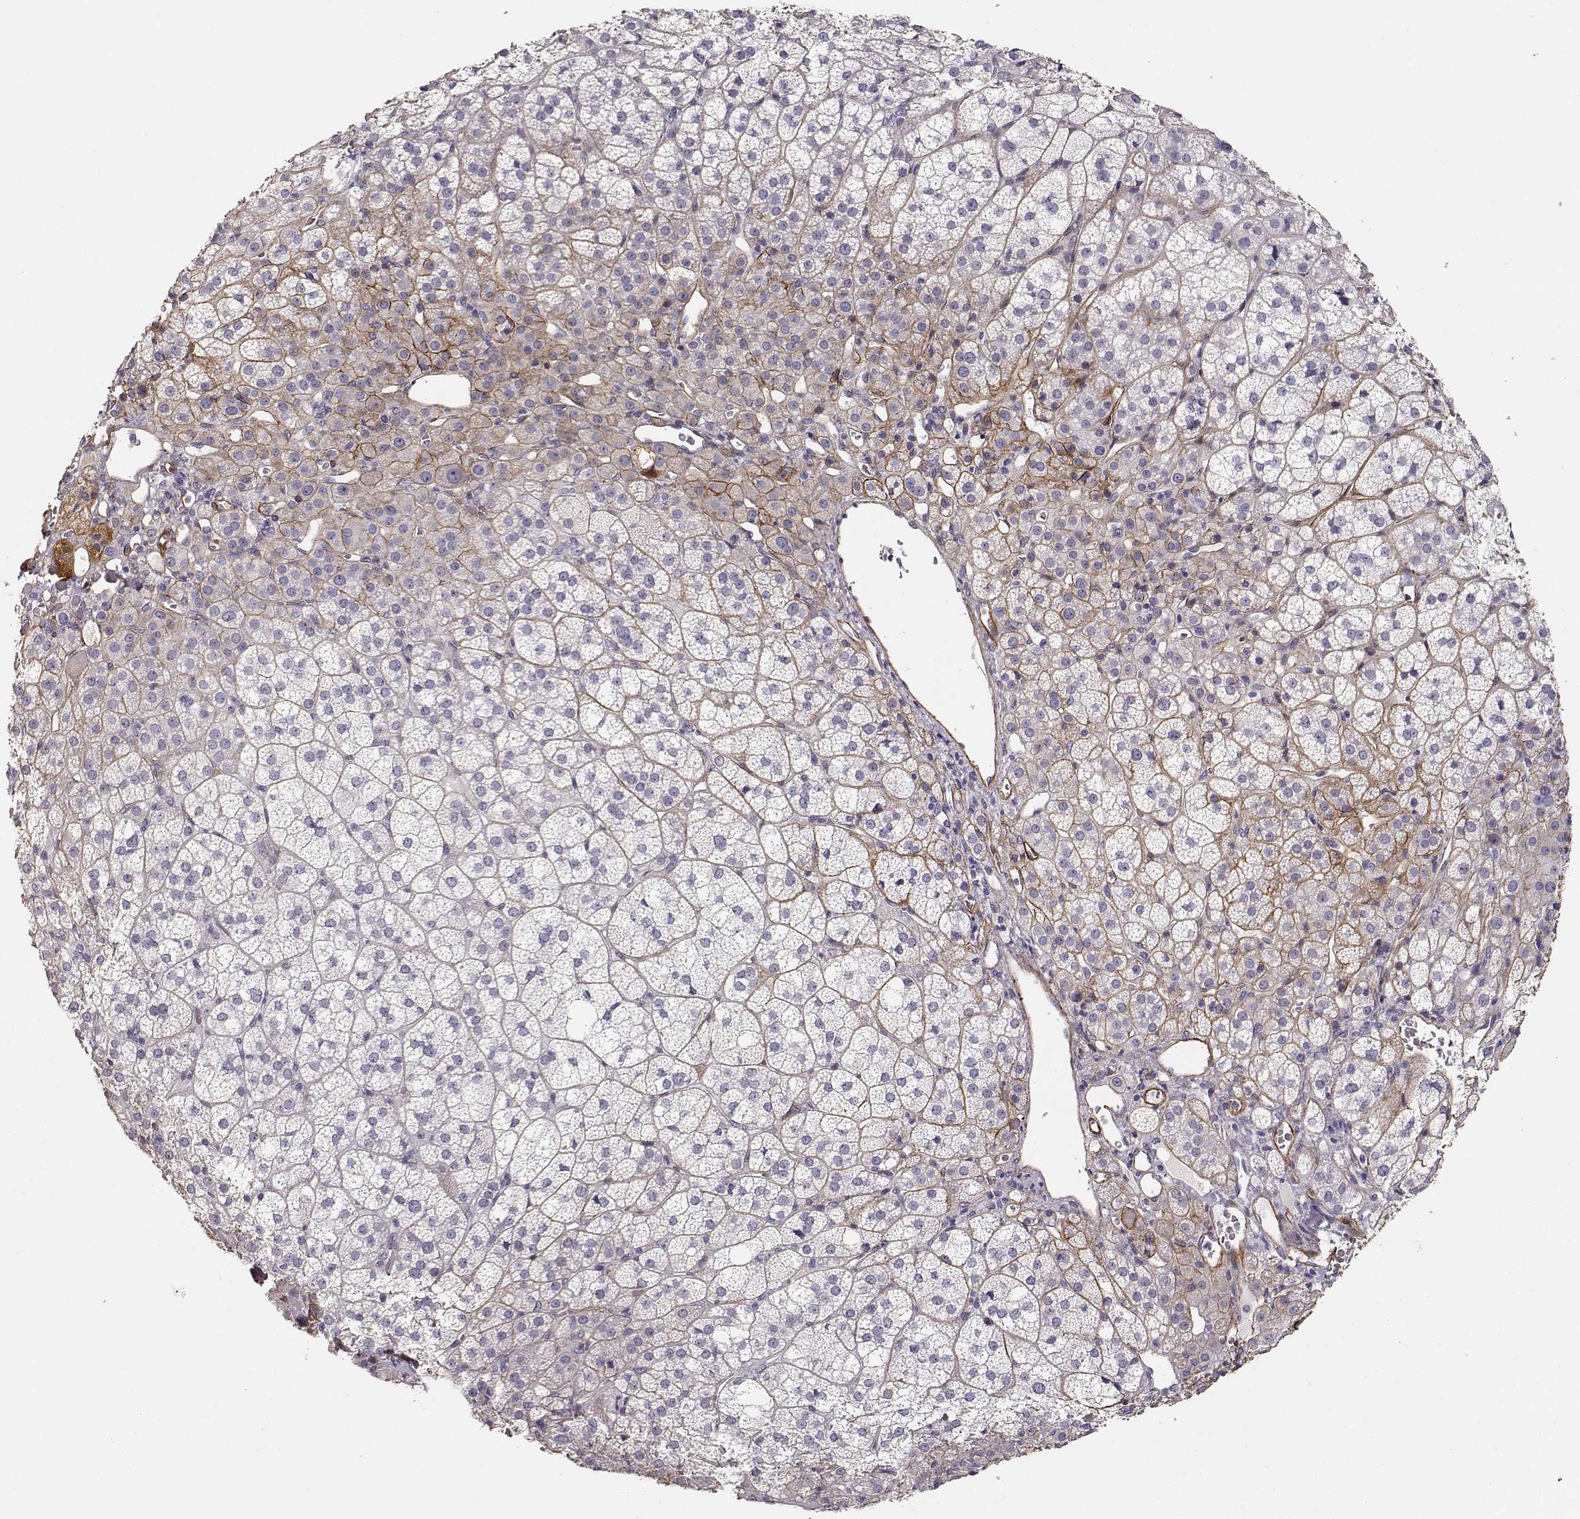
{"staining": {"intensity": "negative", "quantity": "none", "location": "none"}, "tissue": "adrenal gland", "cell_type": "Glandular cells", "image_type": "normal", "snomed": [{"axis": "morphology", "description": "Normal tissue, NOS"}, {"axis": "topography", "description": "Adrenal gland"}], "caption": "This is an IHC micrograph of benign adrenal gland. There is no positivity in glandular cells.", "gene": "LAMA5", "patient": {"sex": "female", "age": 60}}